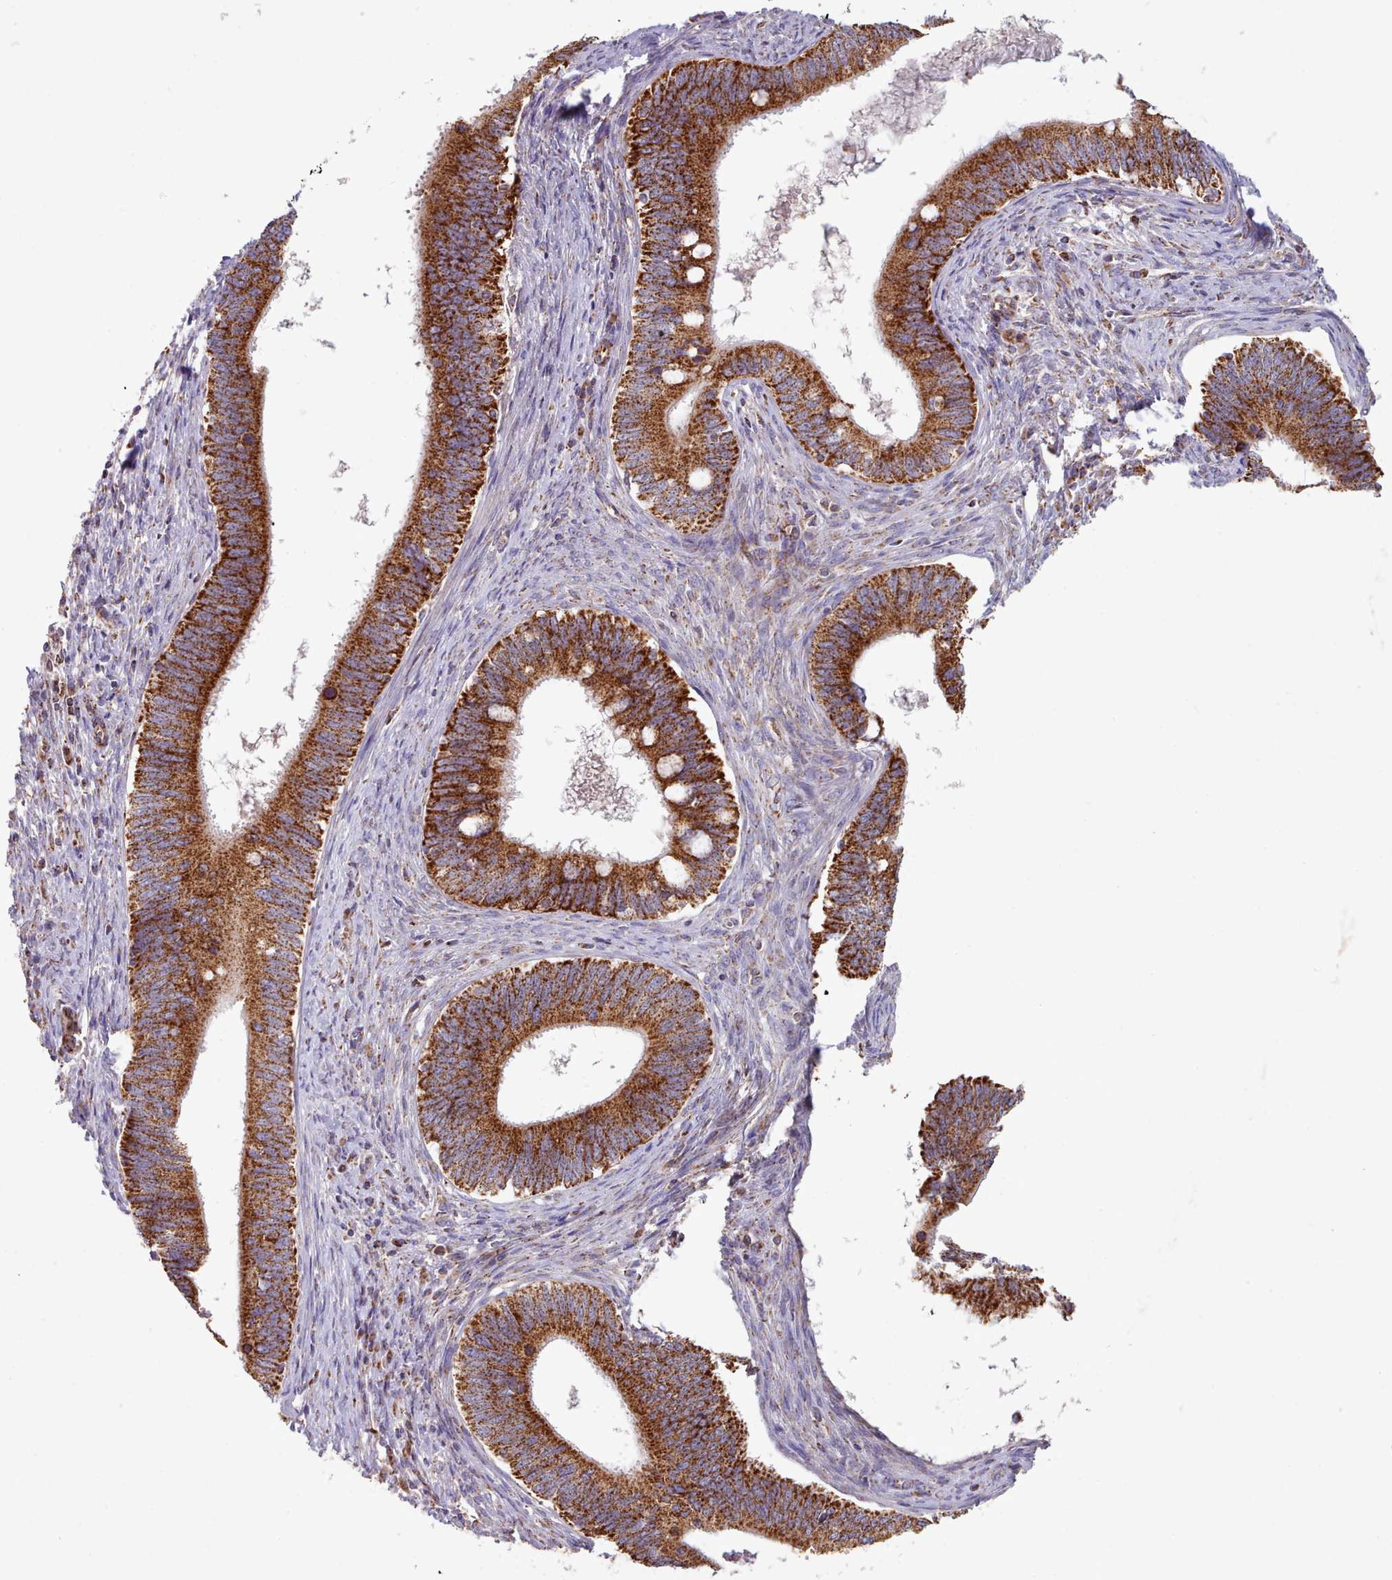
{"staining": {"intensity": "strong", "quantity": ">75%", "location": "cytoplasmic/membranous"}, "tissue": "cervical cancer", "cell_type": "Tumor cells", "image_type": "cancer", "snomed": [{"axis": "morphology", "description": "Adenocarcinoma, NOS"}, {"axis": "topography", "description": "Cervix"}], "caption": "Immunohistochemistry micrograph of human cervical cancer stained for a protein (brown), which reveals high levels of strong cytoplasmic/membranous staining in approximately >75% of tumor cells.", "gene": "HSDL2", "patient": {"sex": "female", "age": 42}}